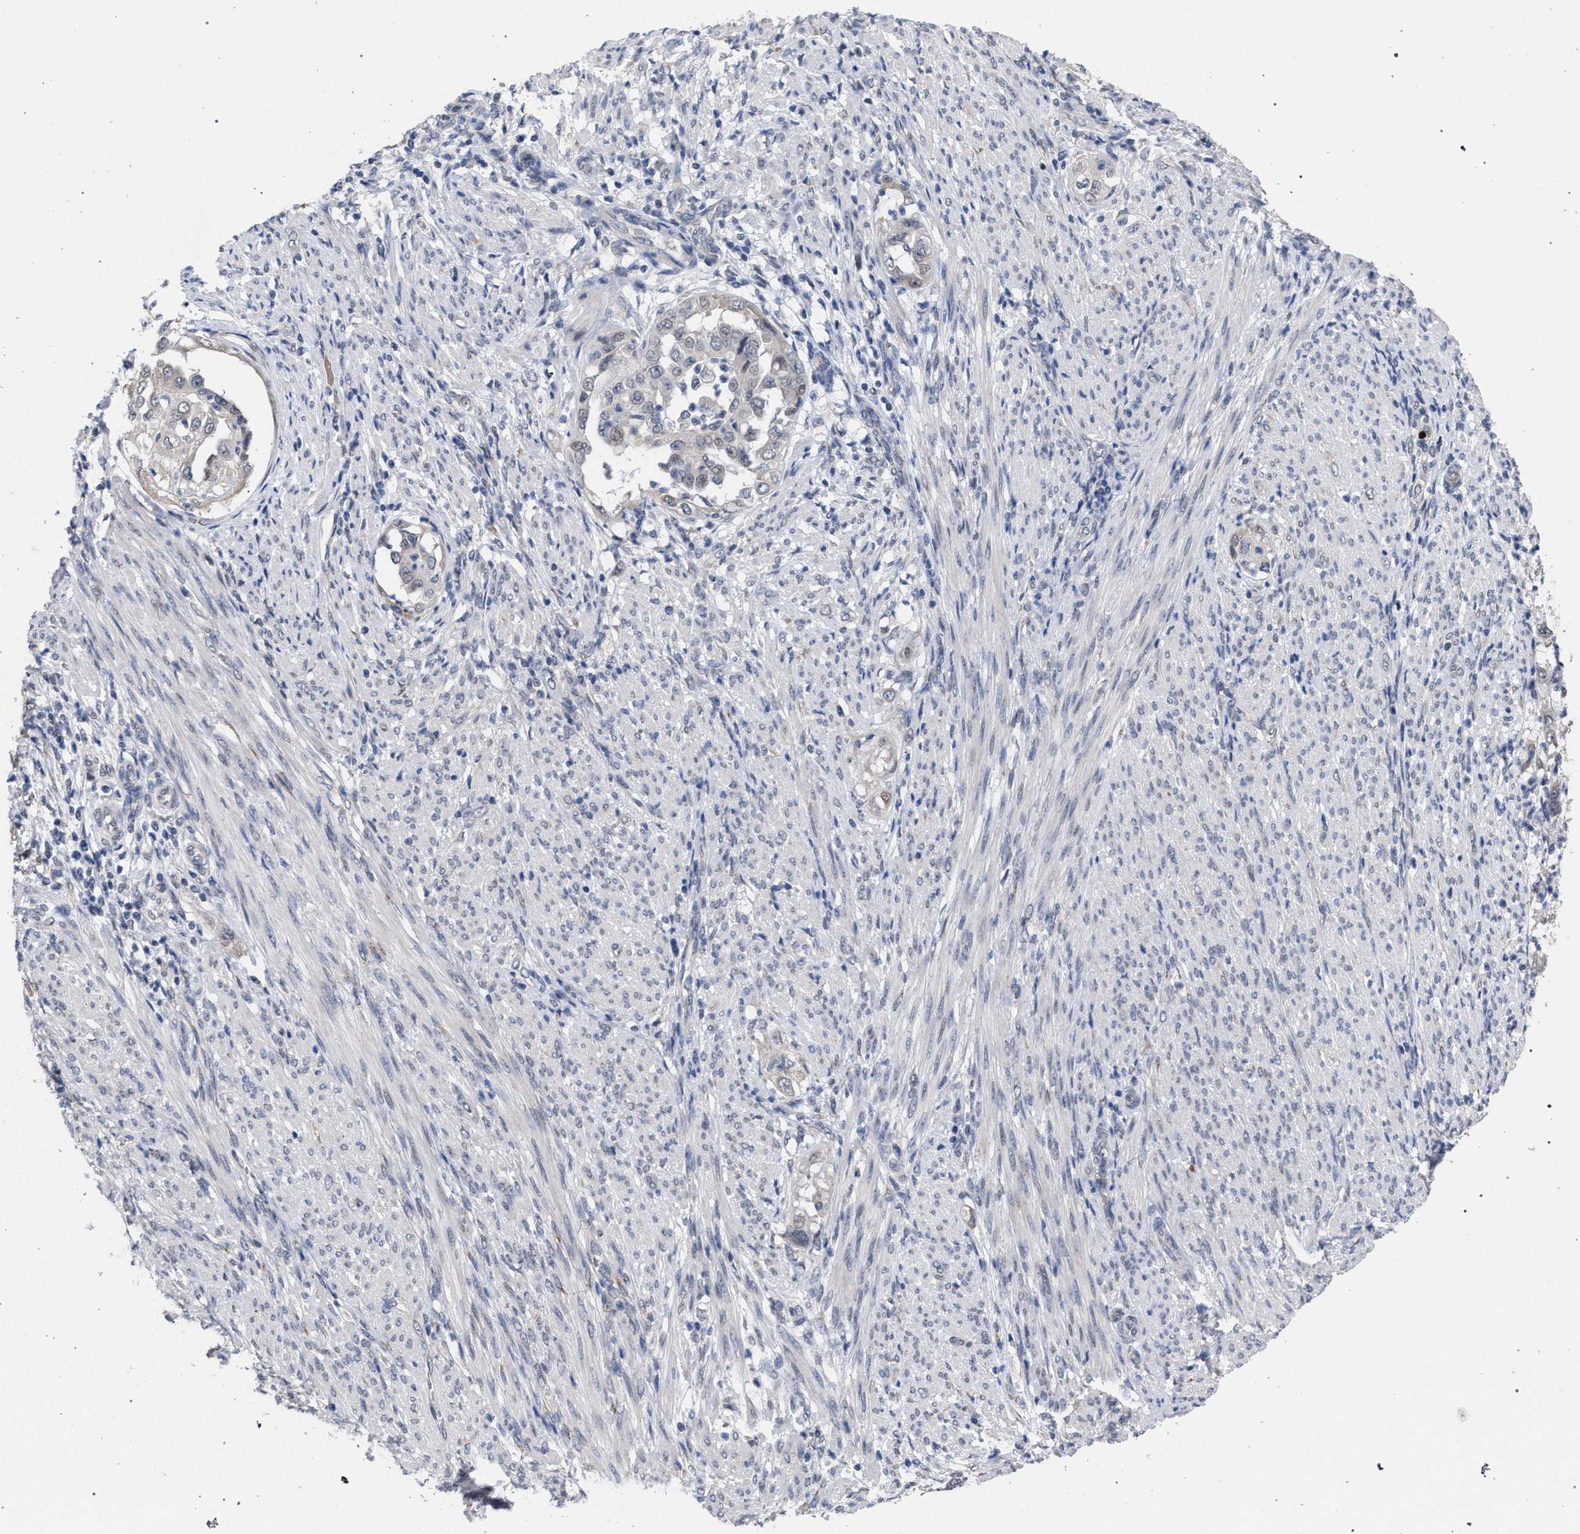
{"staining": {"intensity": "negative", "quantity": "none", "location": "none"}, "tissue": "endometrial cancer", "cell_type": "Tumor cells", "image_type": "cancer", "snomed": [{"axis": "morphology", "description": "Adenocarcinoma, NOS"}, {"axis": "topography", "description": "Endometrium"}], "caption": "Endometrial adenocarcinoma was stained to show a protein in brown. There is no significant expression in tumor cells.", "gene": "GOLGA2", "patient": {"sex": "female", "age": 85}}